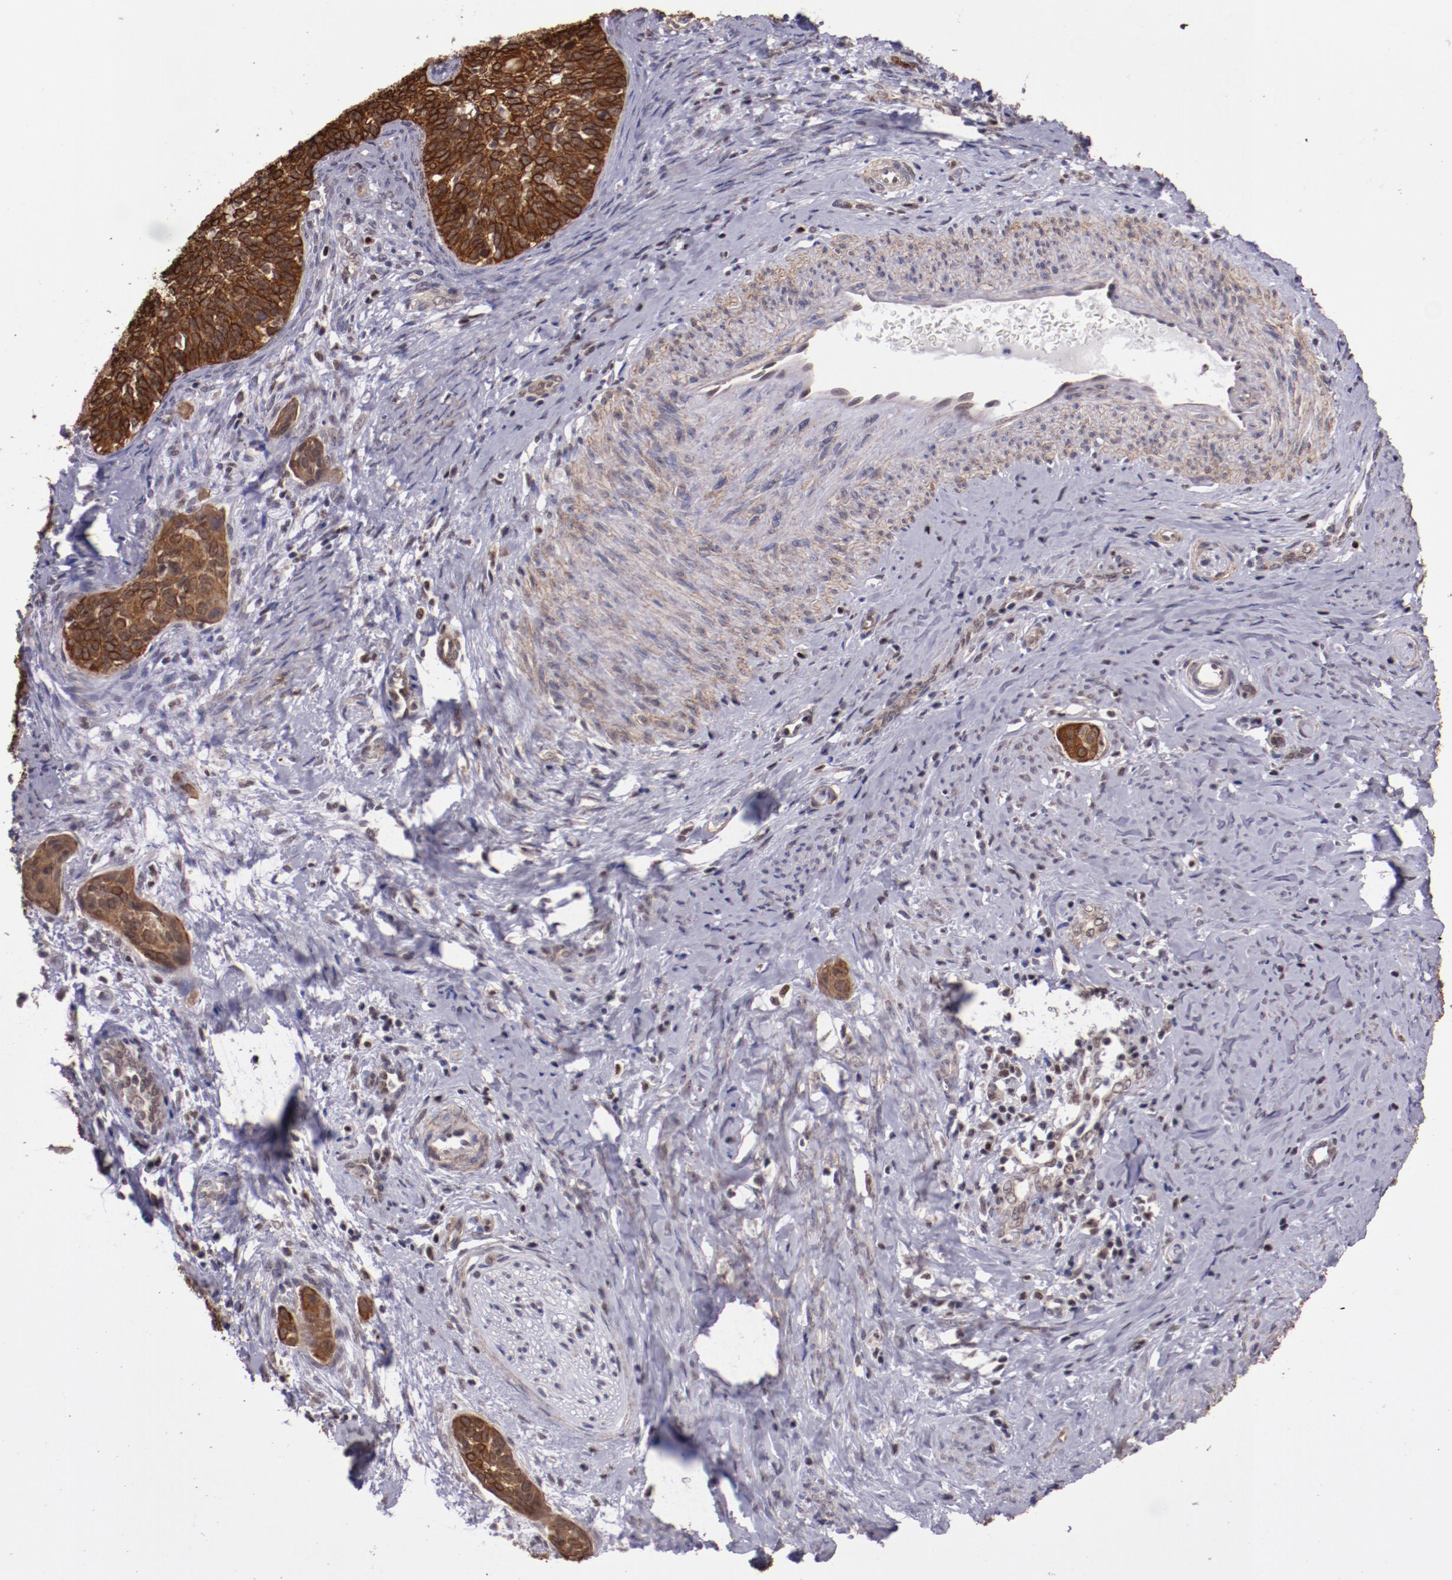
{"staining": {"intensity": "strong", "quantity": ">75%", "location": "cytoplasmic/membranous"}, "tissue": "cervical cancer", "cell_type": "Tumor cells", "image_type": "cancer", "snomed": [{"axis": "morphology", "description": "Squamous cell carcinoma, NOS"}, {"axis": "topography", "description": "Cervix"}], "caption": "Protein expression analysis of human cervical squamous cell carcinoma reveals strong cytoplasmic/membranous positivity in approximately >75% of tumor cells.", "gene": "ELF1", "patient": {"sex": "female", "age": 33}}